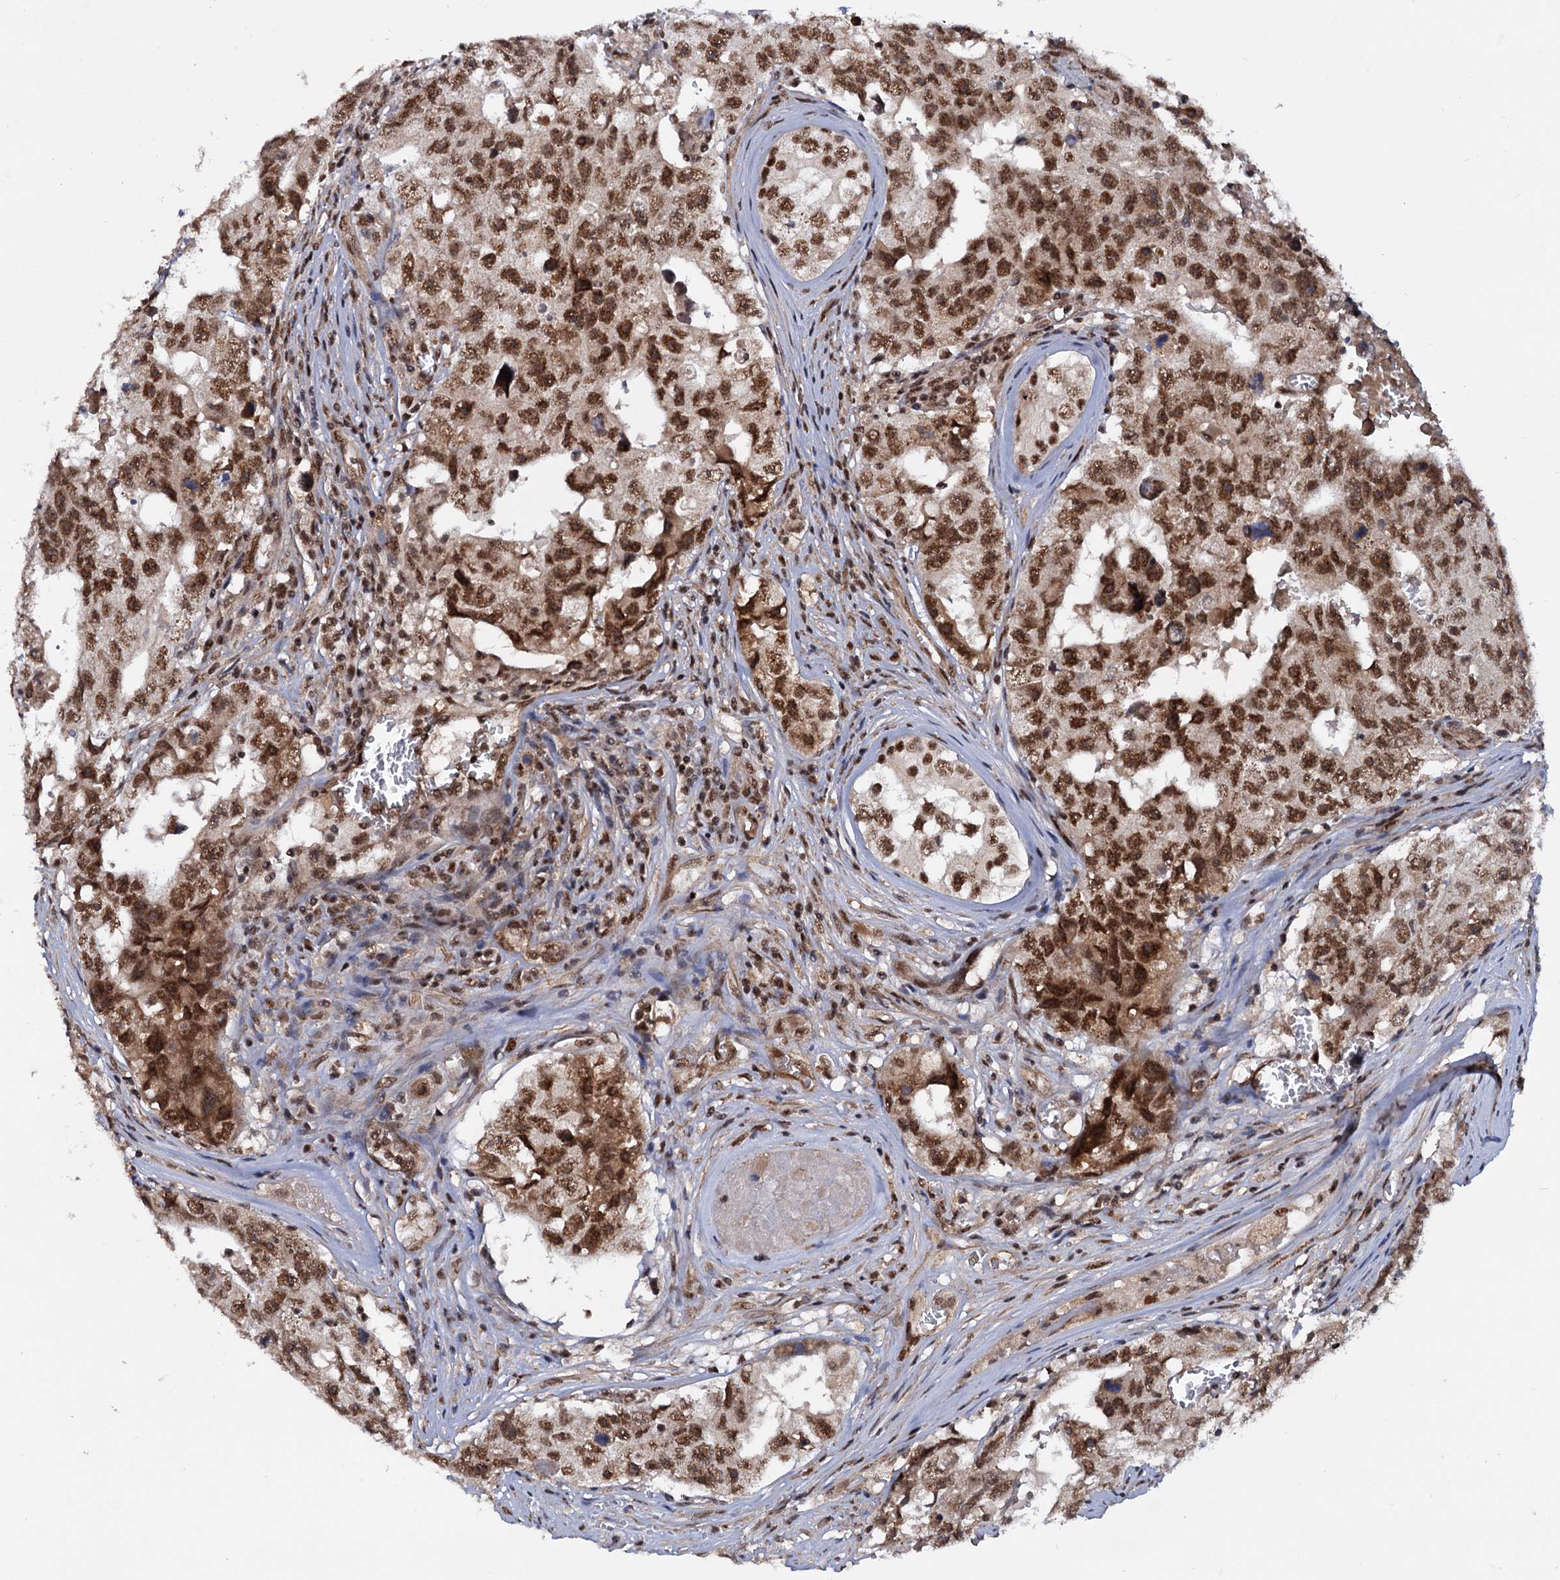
{"staining": {"intensity": "strong", "quantity": ">75%", "location": "nuclear"}, "tissue": "testis cancer", "cell_type": "Tumor cells", "image_type": "cancer", "snomed": [{"axis": "morphology", "description": "Carcinoma, Embryonal, NOS"}, {"axis": "topography", "description": "Testis"}], "caption": "This micrograph exhibits immunohistochemistry staining of human embryonal carcinoma (testis), with high strong nuclear positivity in approximately >75% of tumor cells.", "gene": "TBC1D12", "patient": {"sex": "male", "age": 17}}